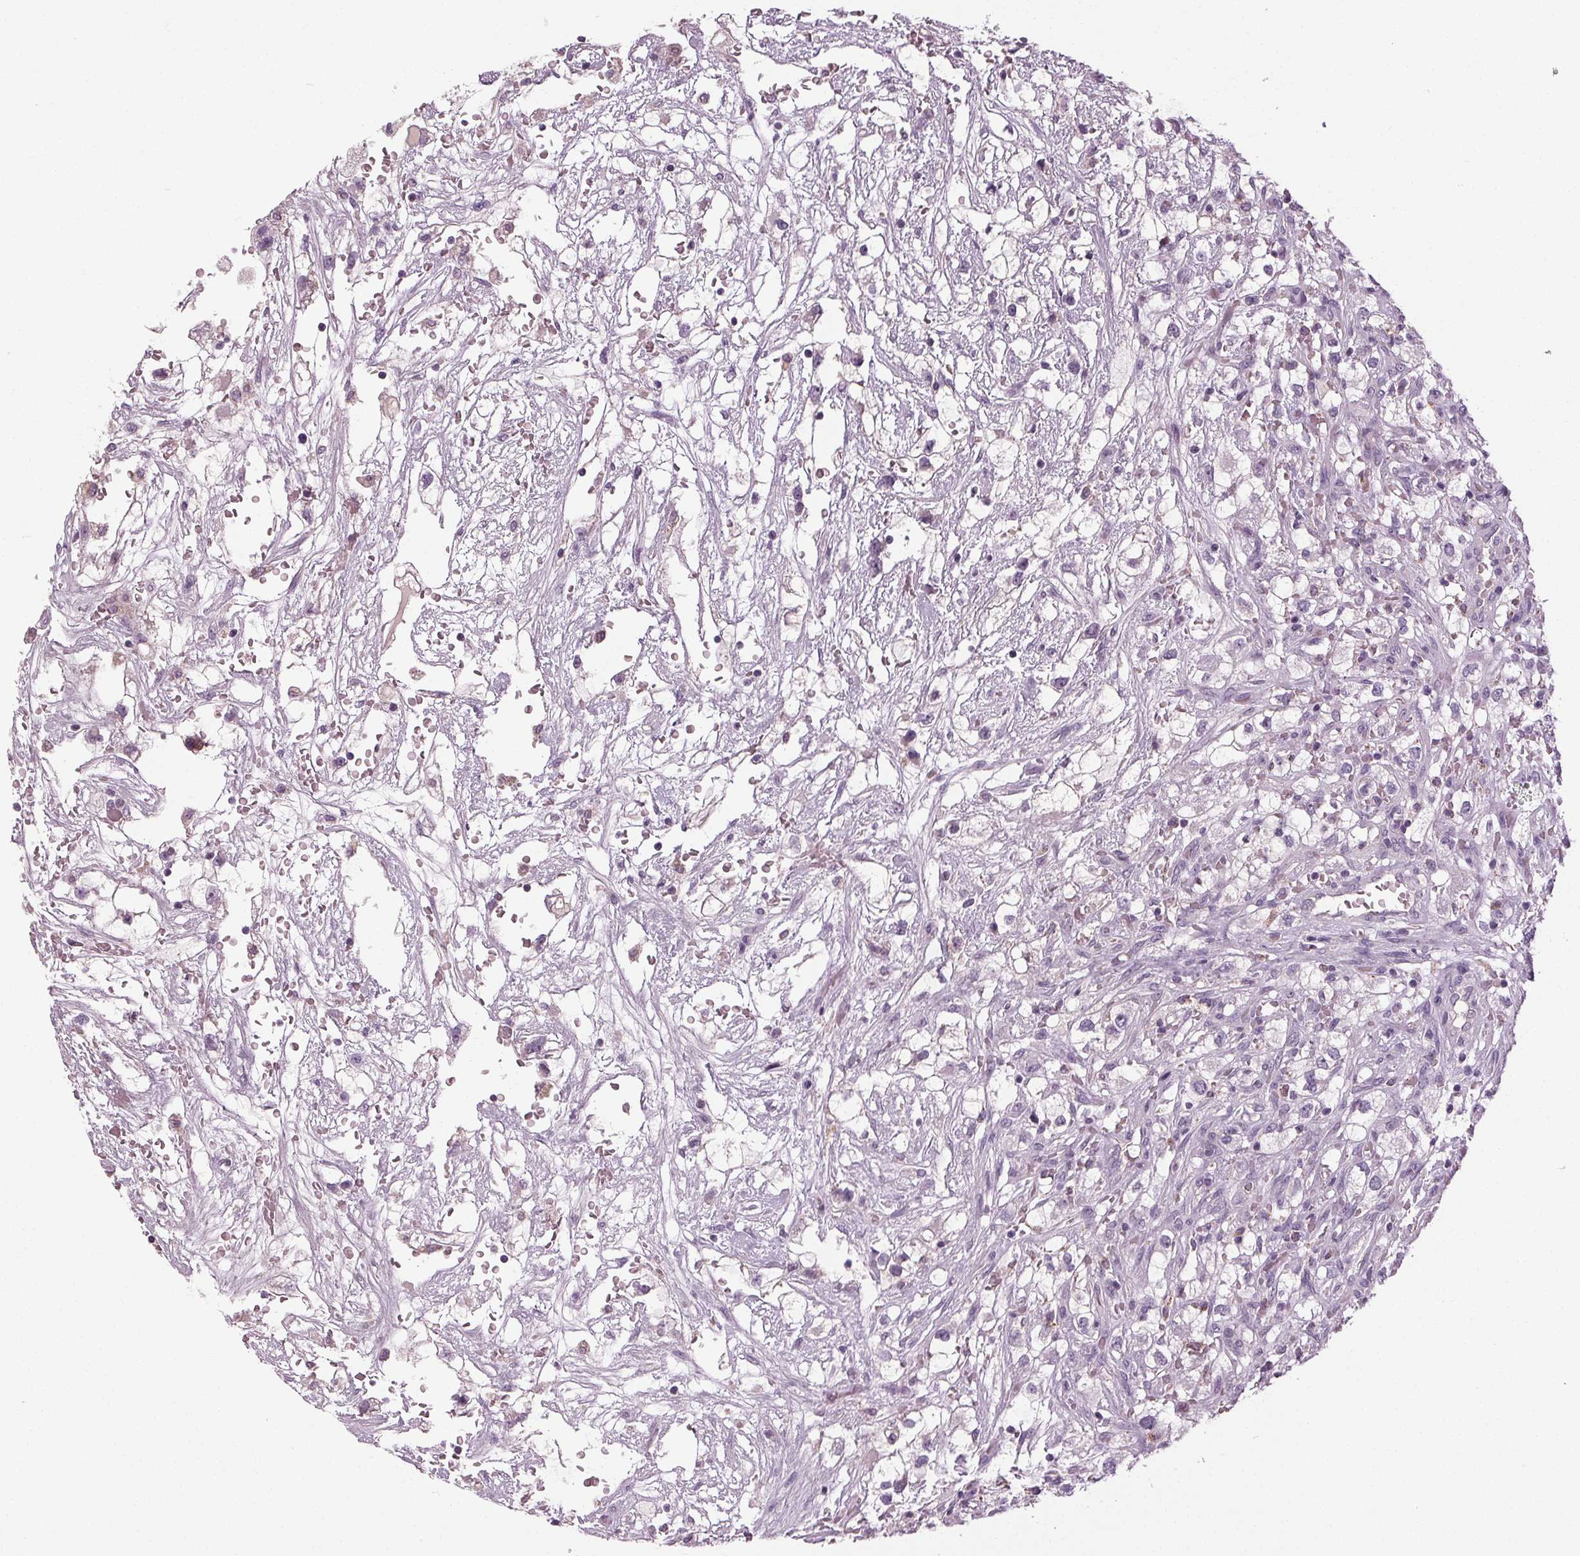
{"staining": {"intensity": "negative", "quantity": "none", "location": "none"}, "tissue": "renal cancer", "cell_type": "Tumor cells", "image_type": "cancer", "snomed": [{"axis": "morphology", "description": "Adenocarcinoma, NOS"}, {"axis": "topography", "description": "Kidney"}], "caption": "Tumor cells are negative for protein expression in human renal cancer (adenocarcinoma).", "gene": "DNAH12", "patient": {"sex": "male", "age": 59}}